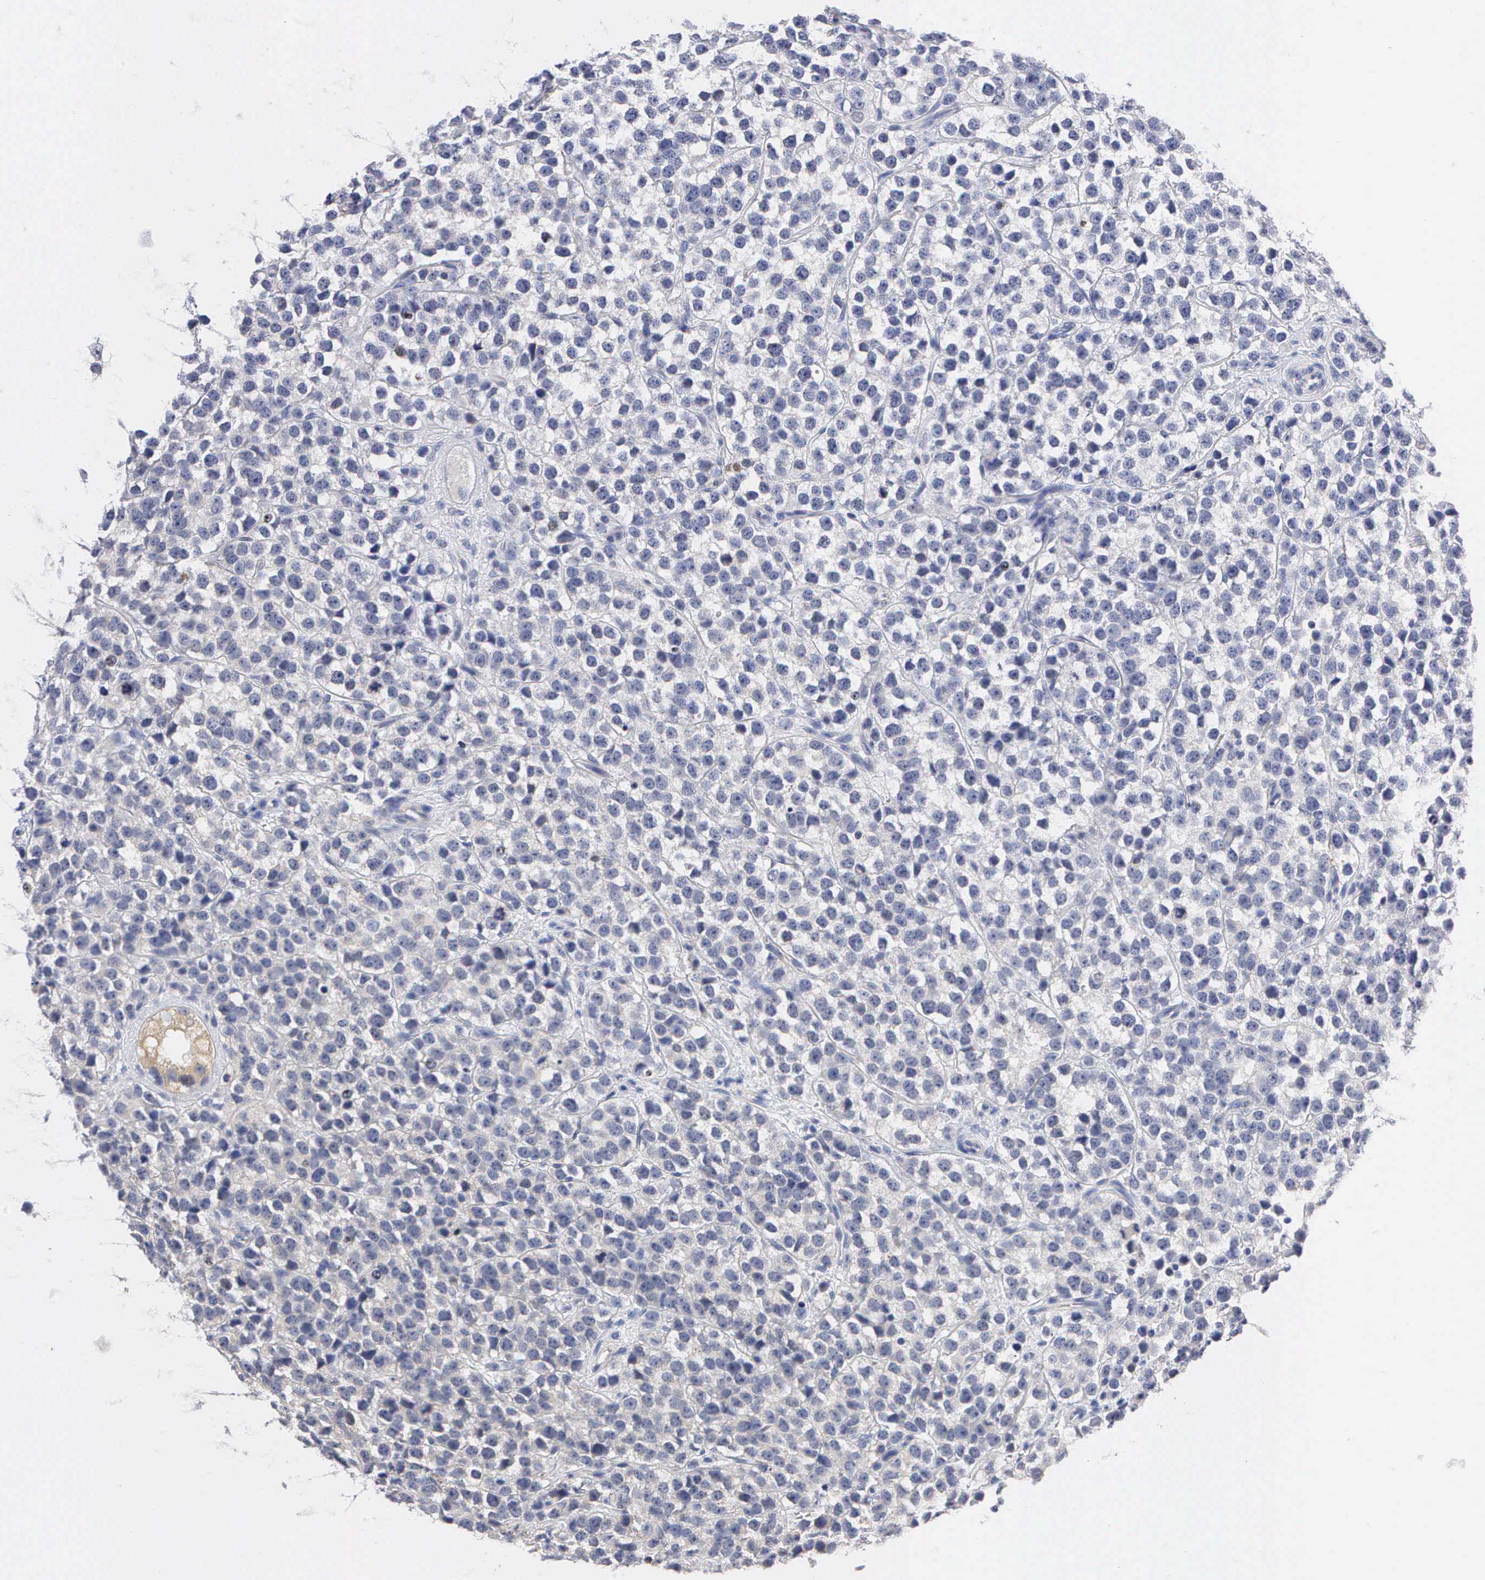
{"staining": {"intensity": "negative", "quantity": "none", "location": "none"}, "tissue": "testis cancer", "cell_type": "Tumor cells", "image_type": "cancer", "snomed": [{"axis": "morphology", "description": "Seminoma, NOS"}, {"axis": "topography", "description": "Testis"}], "caption": "A high-resolution histopathology image shows immunohistochemistry staining of testis seminoma, which displays no significant expression in tumor cells.", "gene": "PGR", "patient": {"sex": "male", "age": 25}}